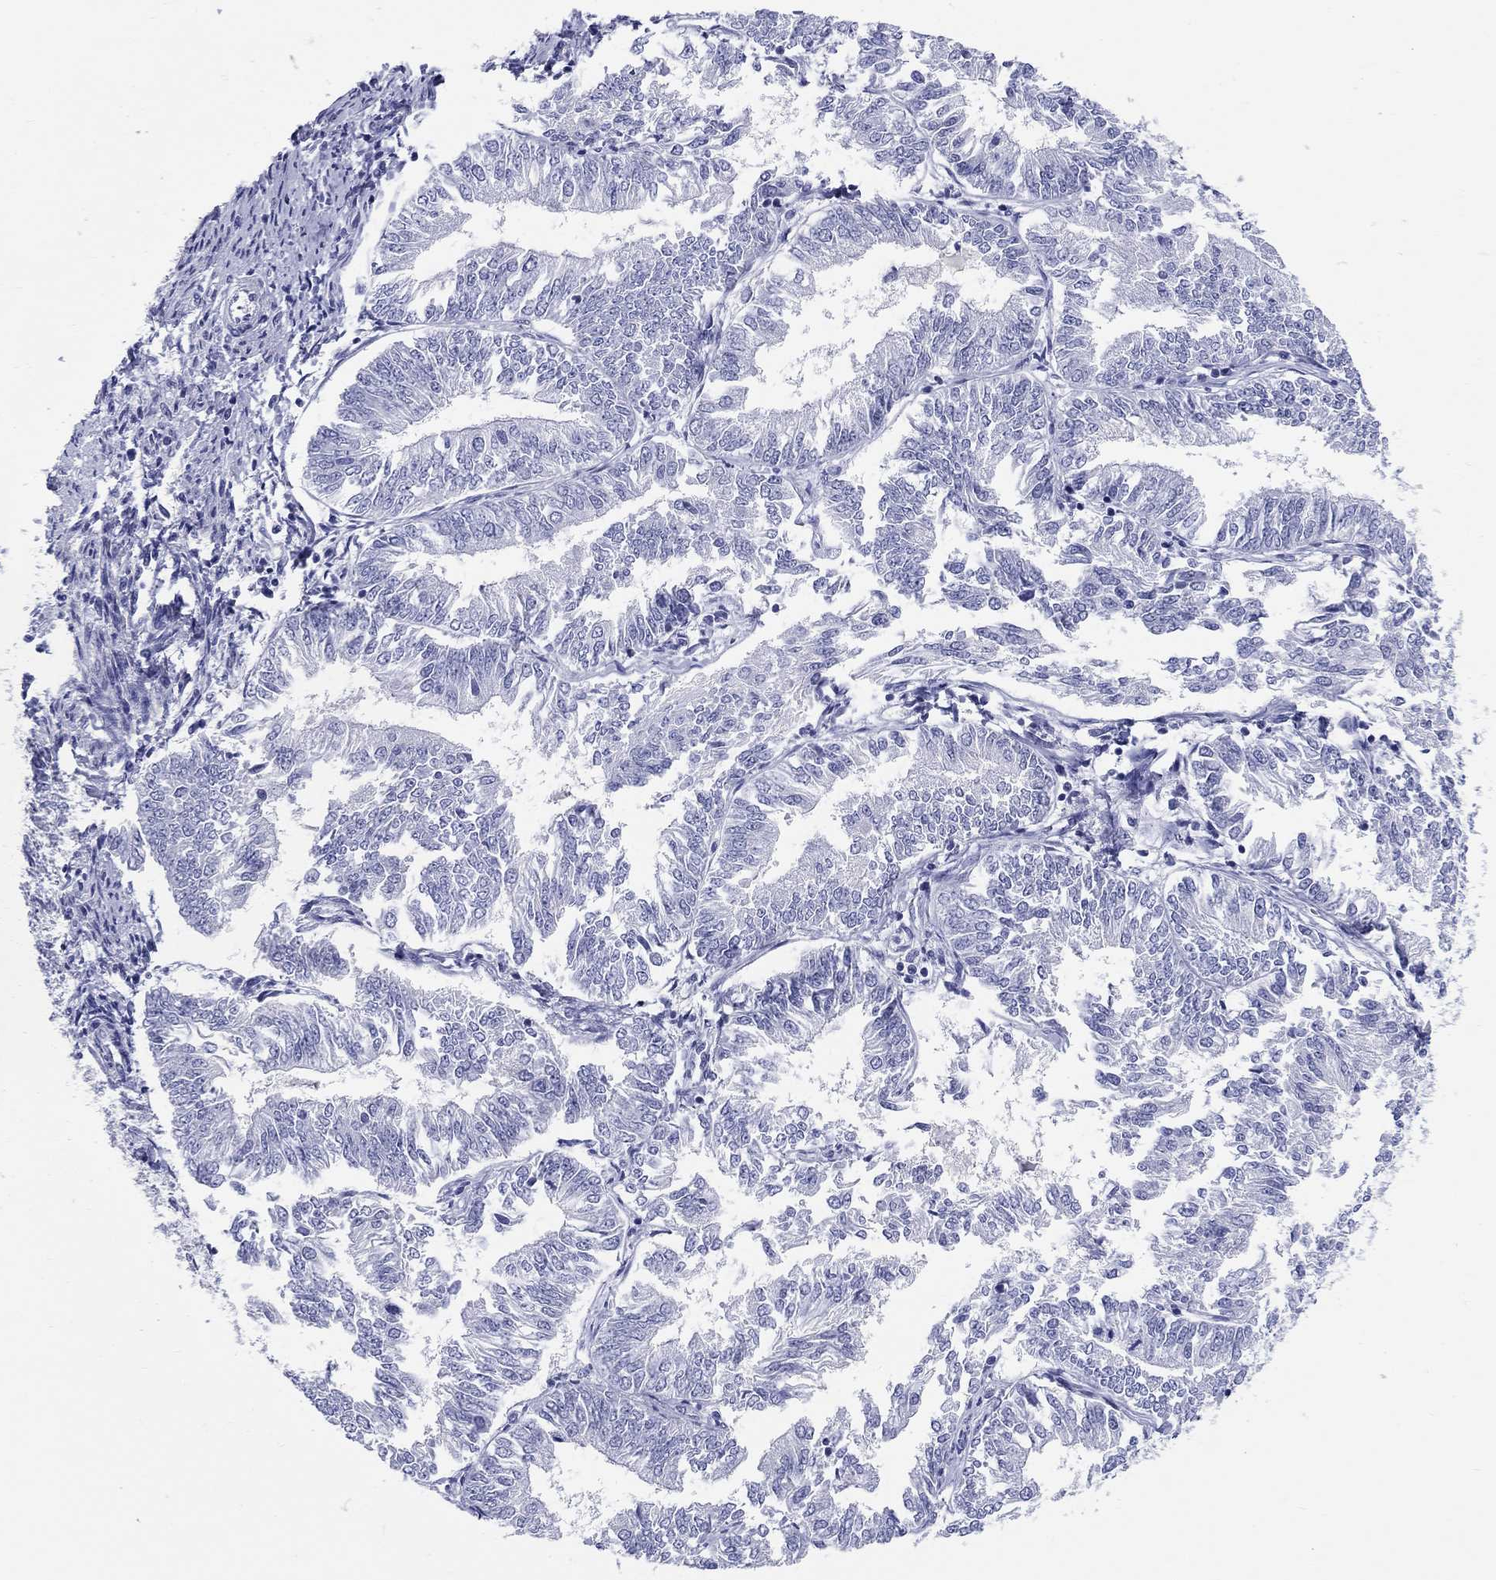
{"staining": {"intensity": "negative", "quantity": "none", "location": "none"}, "tissue": "endometrial cancer", "cell_type": "Tumor cells", "image_type": "cancer", "snomed": [{"axis": "morphology", "description": "Adenocarcinoma, NOS"}, {"axis": "topography", "description": "Endometrium"}], "caption": "High power microscopy photomicrograph of an immunohistochemistry photomicrograph of endometrial cancer, revealing no significant positivity in tumor cells.", "gene": "LAMP5", "patient": {"sex": "female", "age": 58}}